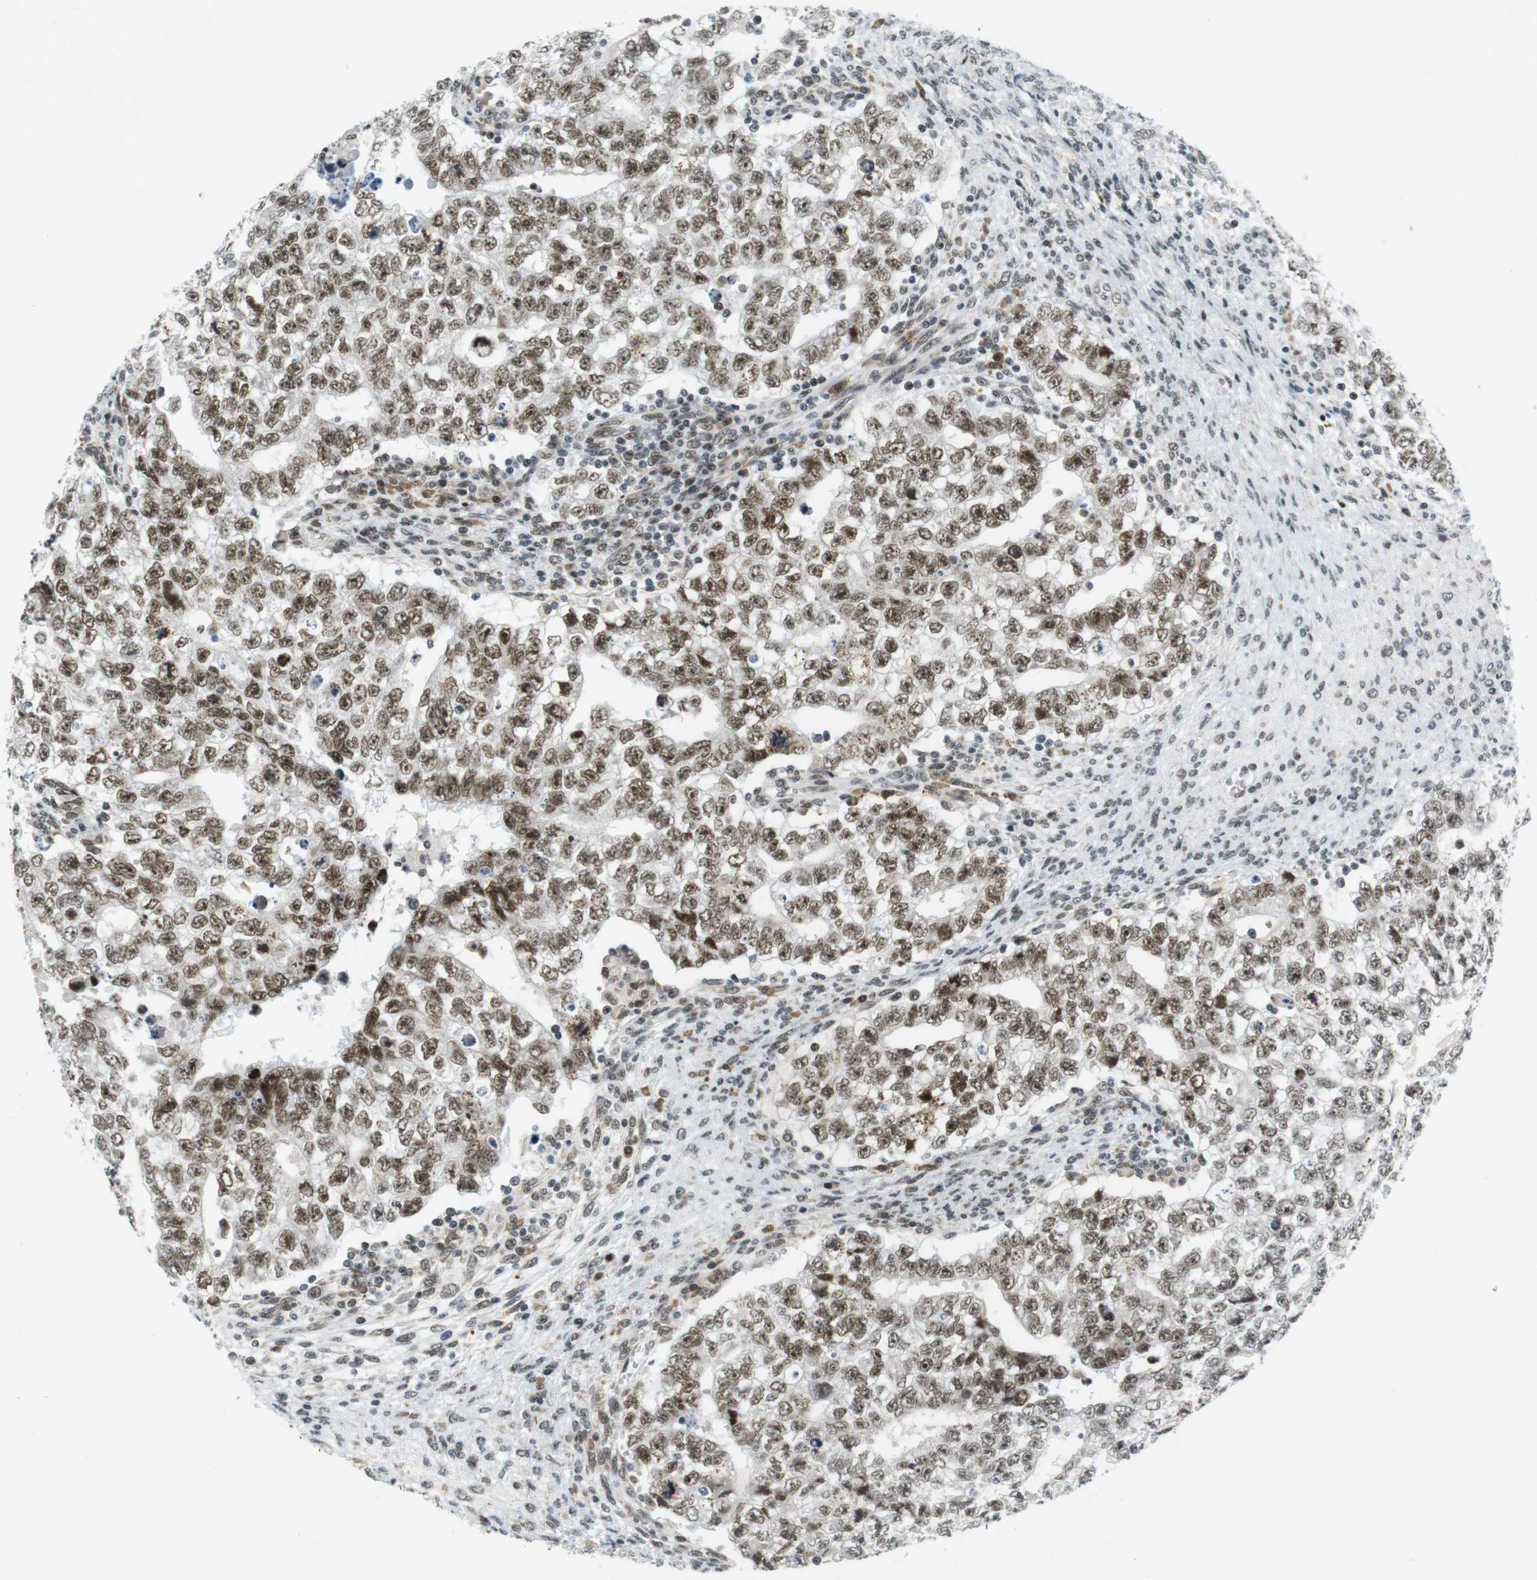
{"staining": {"intensity": "moderate", "quantity": ">75%", "location": "nuclear"}, "tissue": "testis cancer", "cell_type": "Tumor cells", "image_type": "cancer", "snomed": [{"axis": "morphology", "description": "Seminoma, NOS"}, {"axis": "morphology", "description": "Carcinoma, Embryonal, NOS"}, {"axis": "topography", "description": "Testis"}], "caption": "The image displays staining of testis cancer (seminoma), revealing moderate nuclear protein positivity (brown color) within tumor cells.", "gene": "RNF38", "patient": {"sex": "male", "age": 38}}